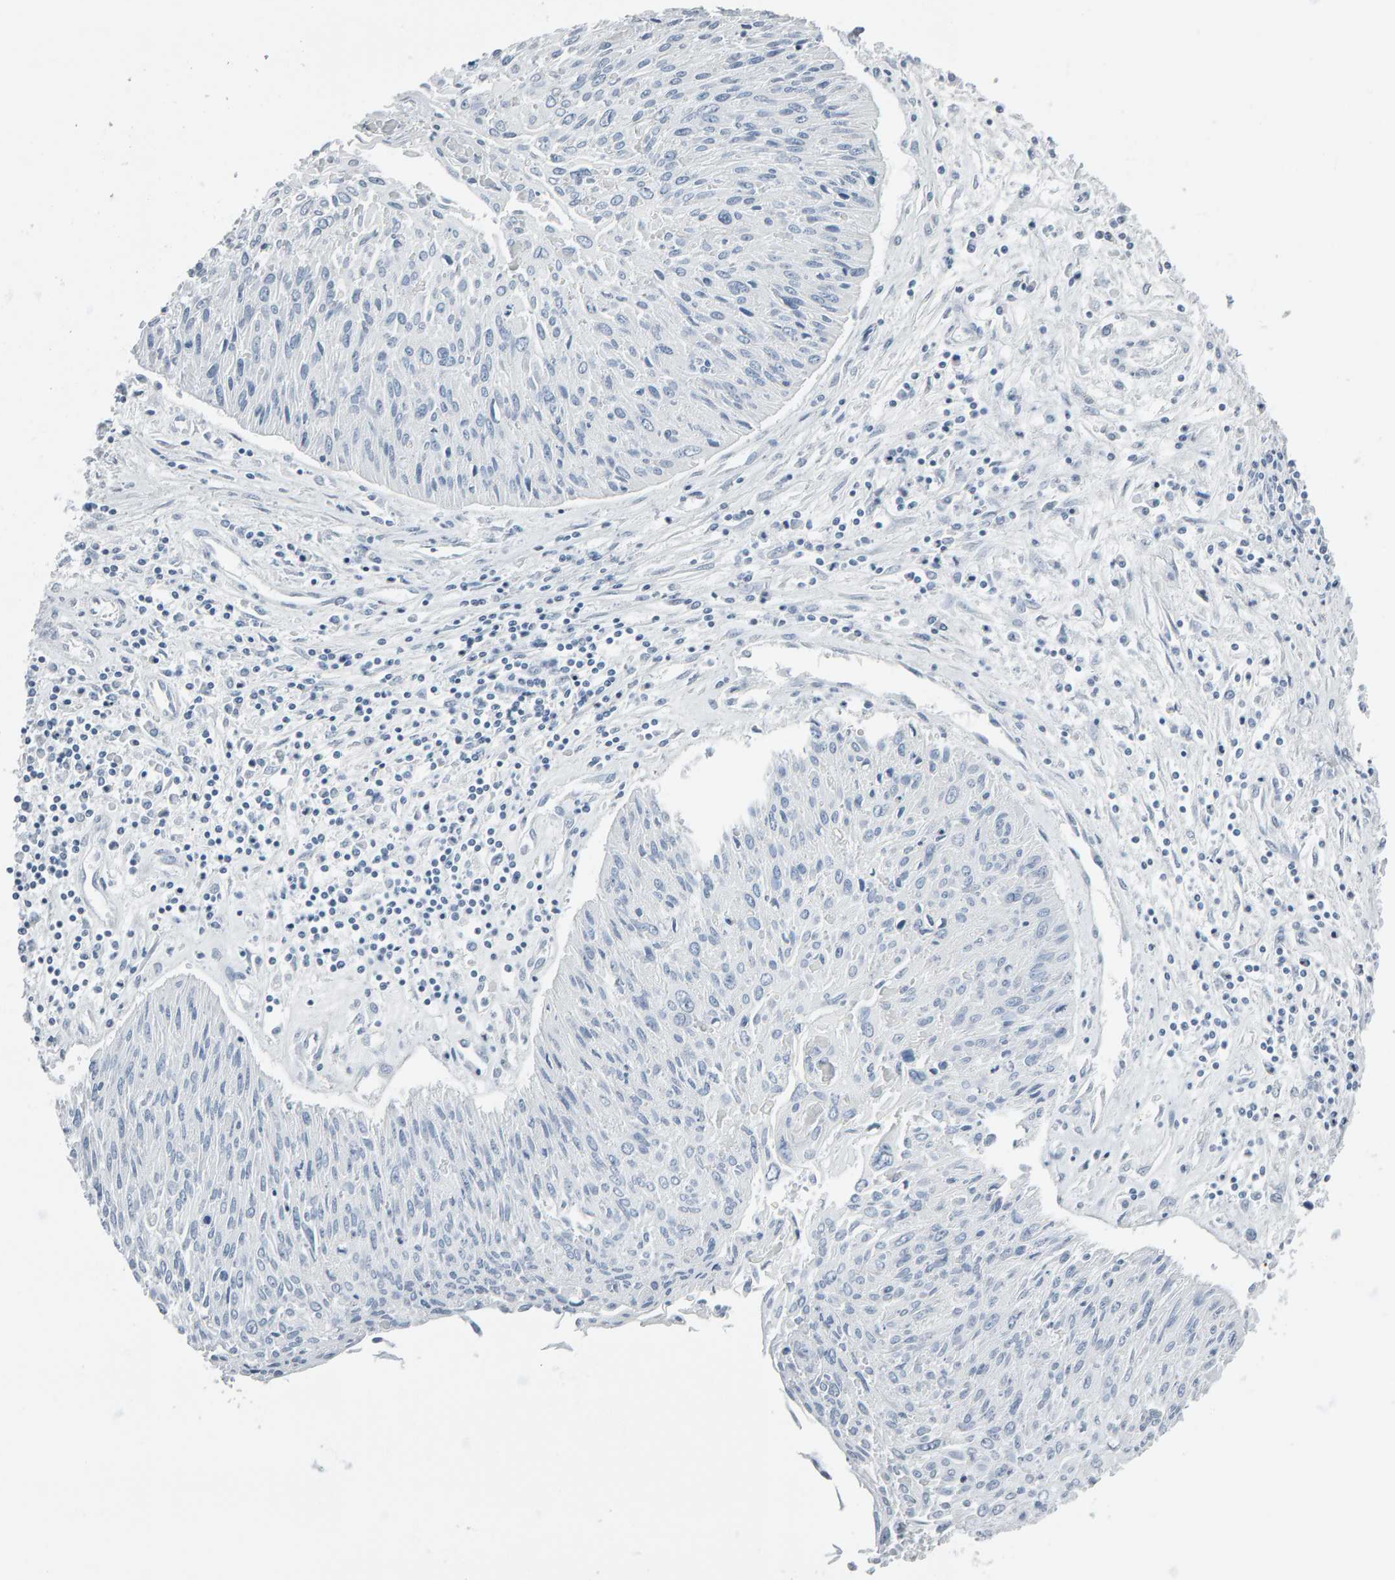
{"staining": {"intensity": "negative", "quantity": "none", "location": "none"}, "tissue": "cervical cancer", "cell_type": "Tumor cells", "image_type": "cancer", "snomed": [{"axis": "morphology", "description": "Squamous cell carcinoma, NOS"}, {"axis": "topography", "description": "Cervix"}], "caption": "Tumor cells are negative for protein expression in human cervical cancer (squamous cell carcinoma). The staining is performed using DAB brown chromogen with nuclei counter-stained in using hematoxylin.", "gene": "SPACA3", "patient": {"sex": "female", "age": 51}}